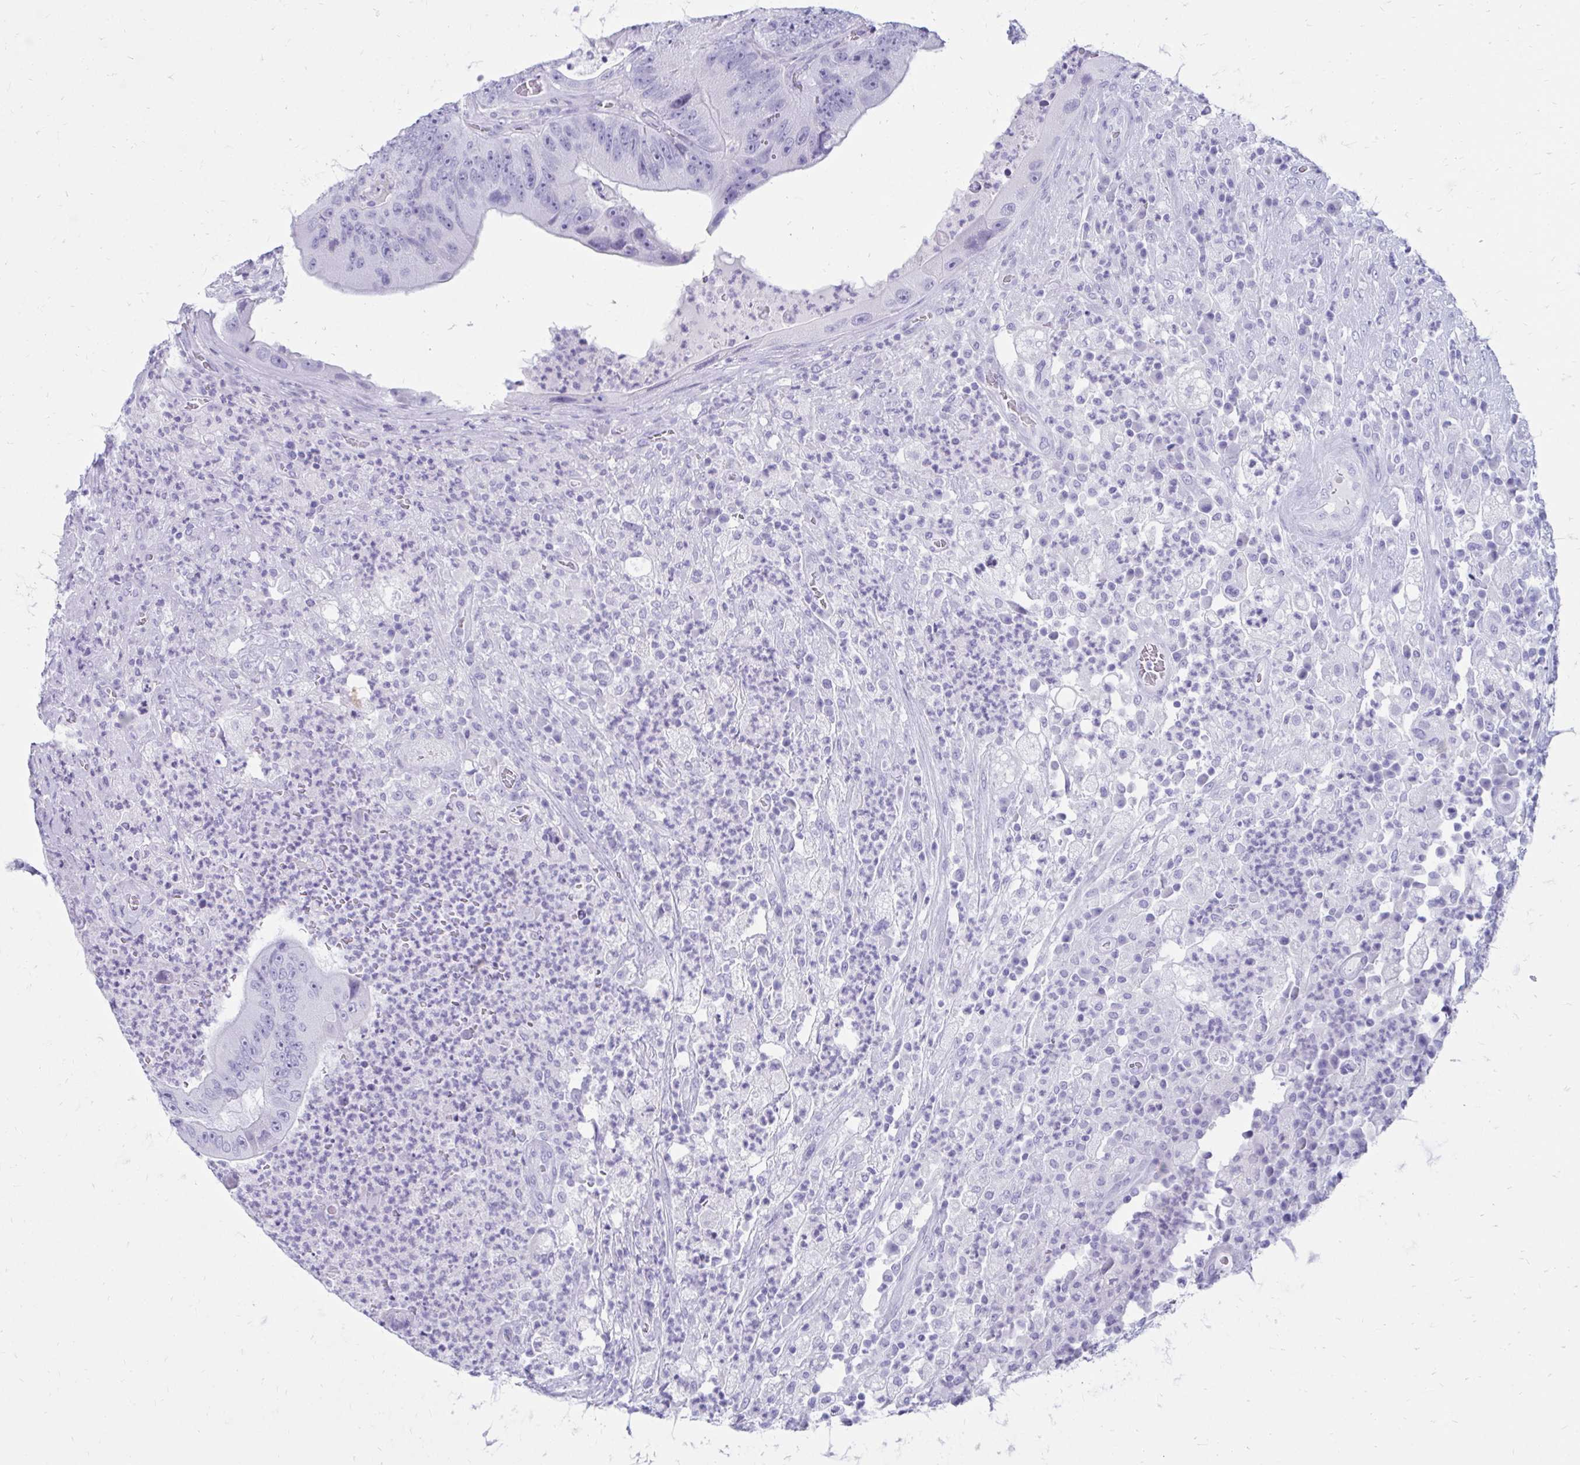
{"staining": {"intensity": "negative", "quantity": "none", "location": "none"}, "tissue": "colorectal cancer", "cell_type": "Tumor cells", "image_type": "cancer", "snomed": [{"axis": "morphology", "description": "Adenocarcinoma, NOS"}, {"axis": "topography", "description": "Colon"}], "caption": "This is an immunohistochemistry photomicrograph of adenocarcinoma (colorectal). There is no expression in tumor cells.", "gene": "OR10R2", "patient": {"sex": "female", "age": 86}}